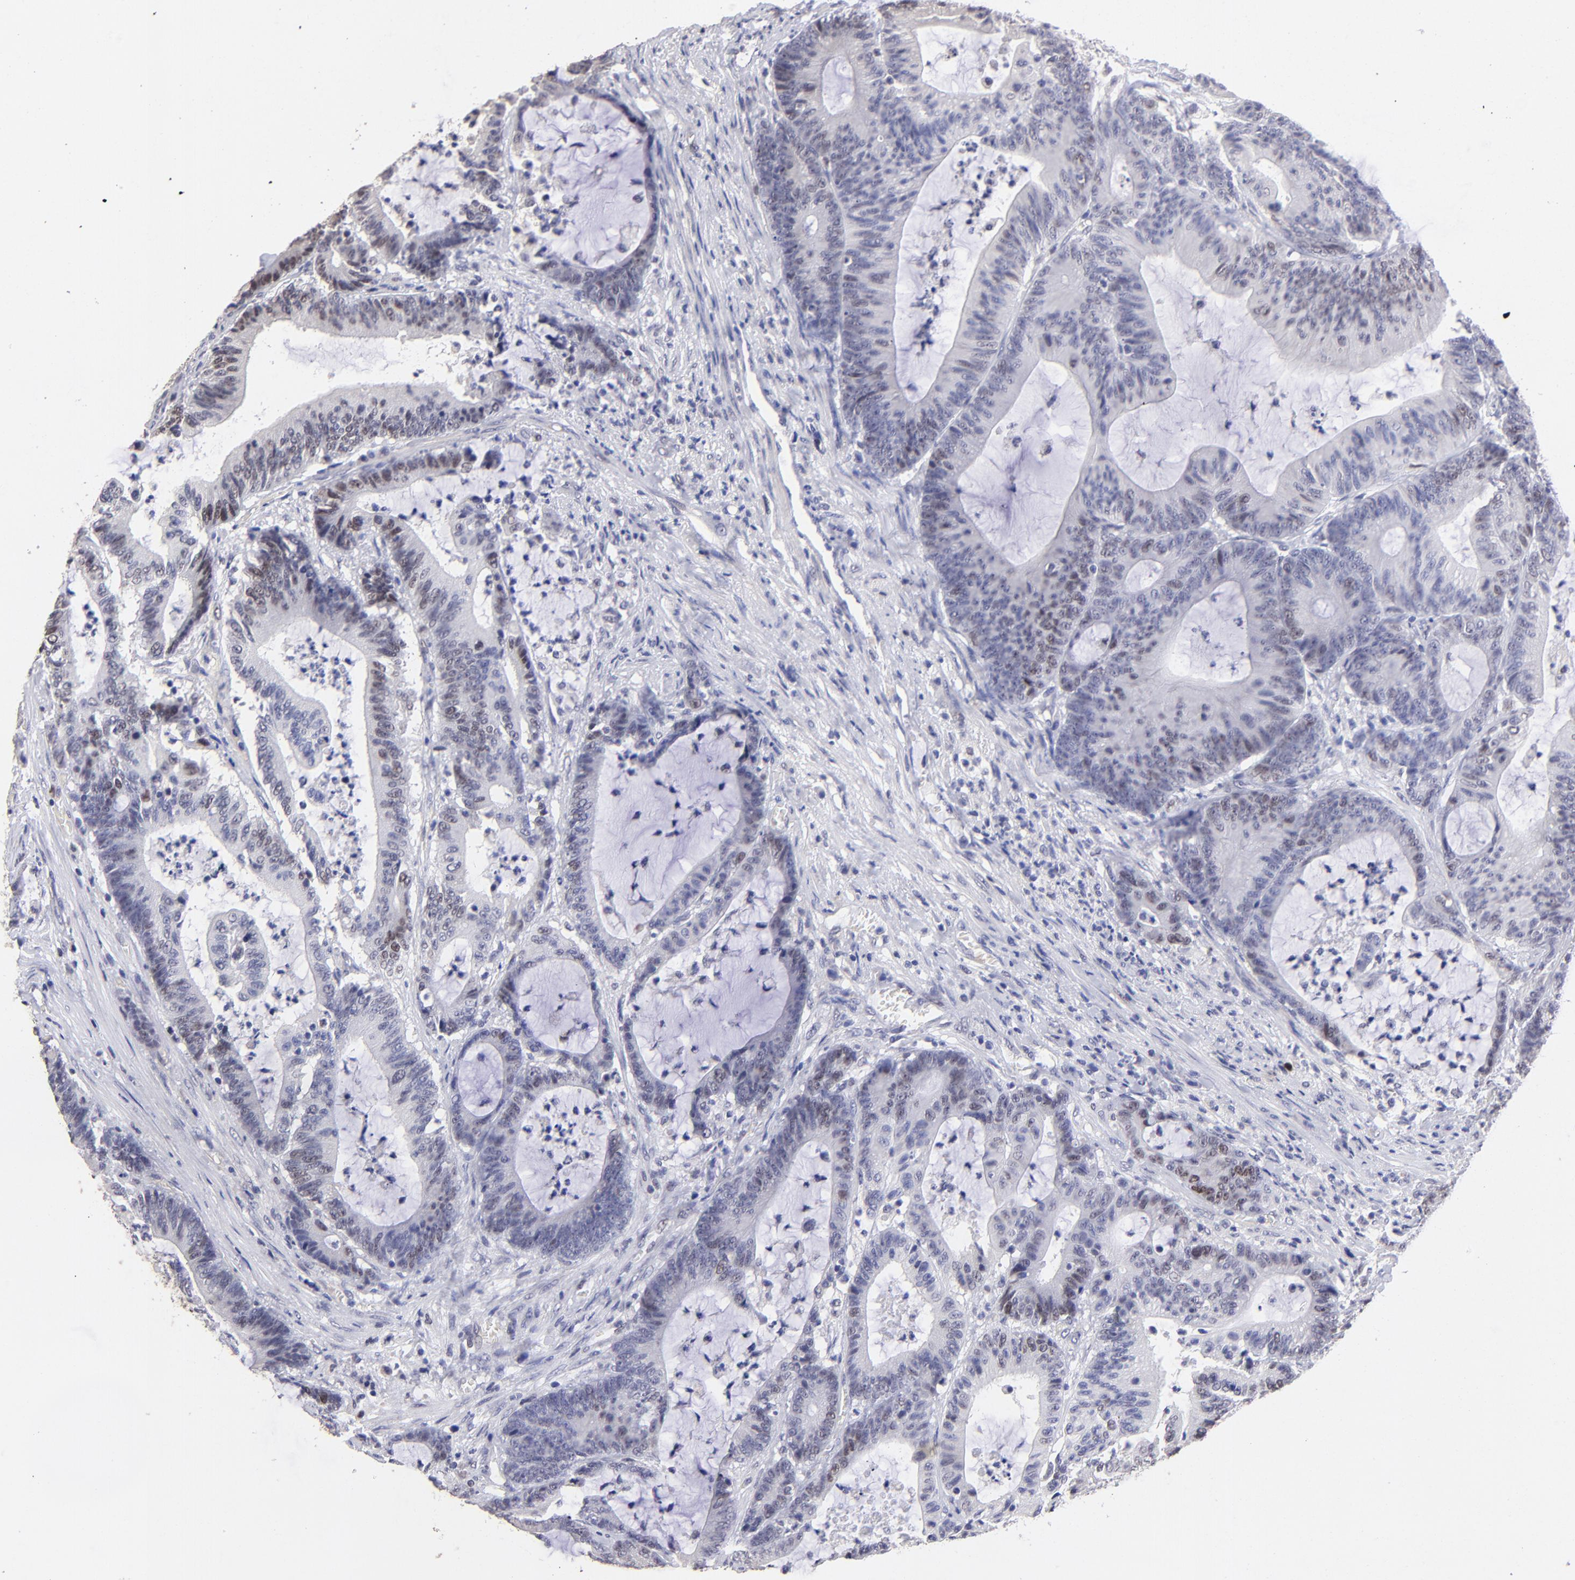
{"staining": {"intensity": "weak", "quantity": "<25%", "location": "nuclear"}, "tissue": "colorectal cancer", "cell_type": "Tumor cells", "image_type": "cancer", "snomed": [{"axis": "morphology", "description": "Adenocarcinoma, NOS"}, {"axis": "topography", "description": "Colon"}], "caption": "The micrograph shows no staining of tumor cells in colorectal cancer. (IHC, brightfield microscopy, high magnification).", "gene": "DNMT1", "patient": {"sex": "female", "age": 84}}